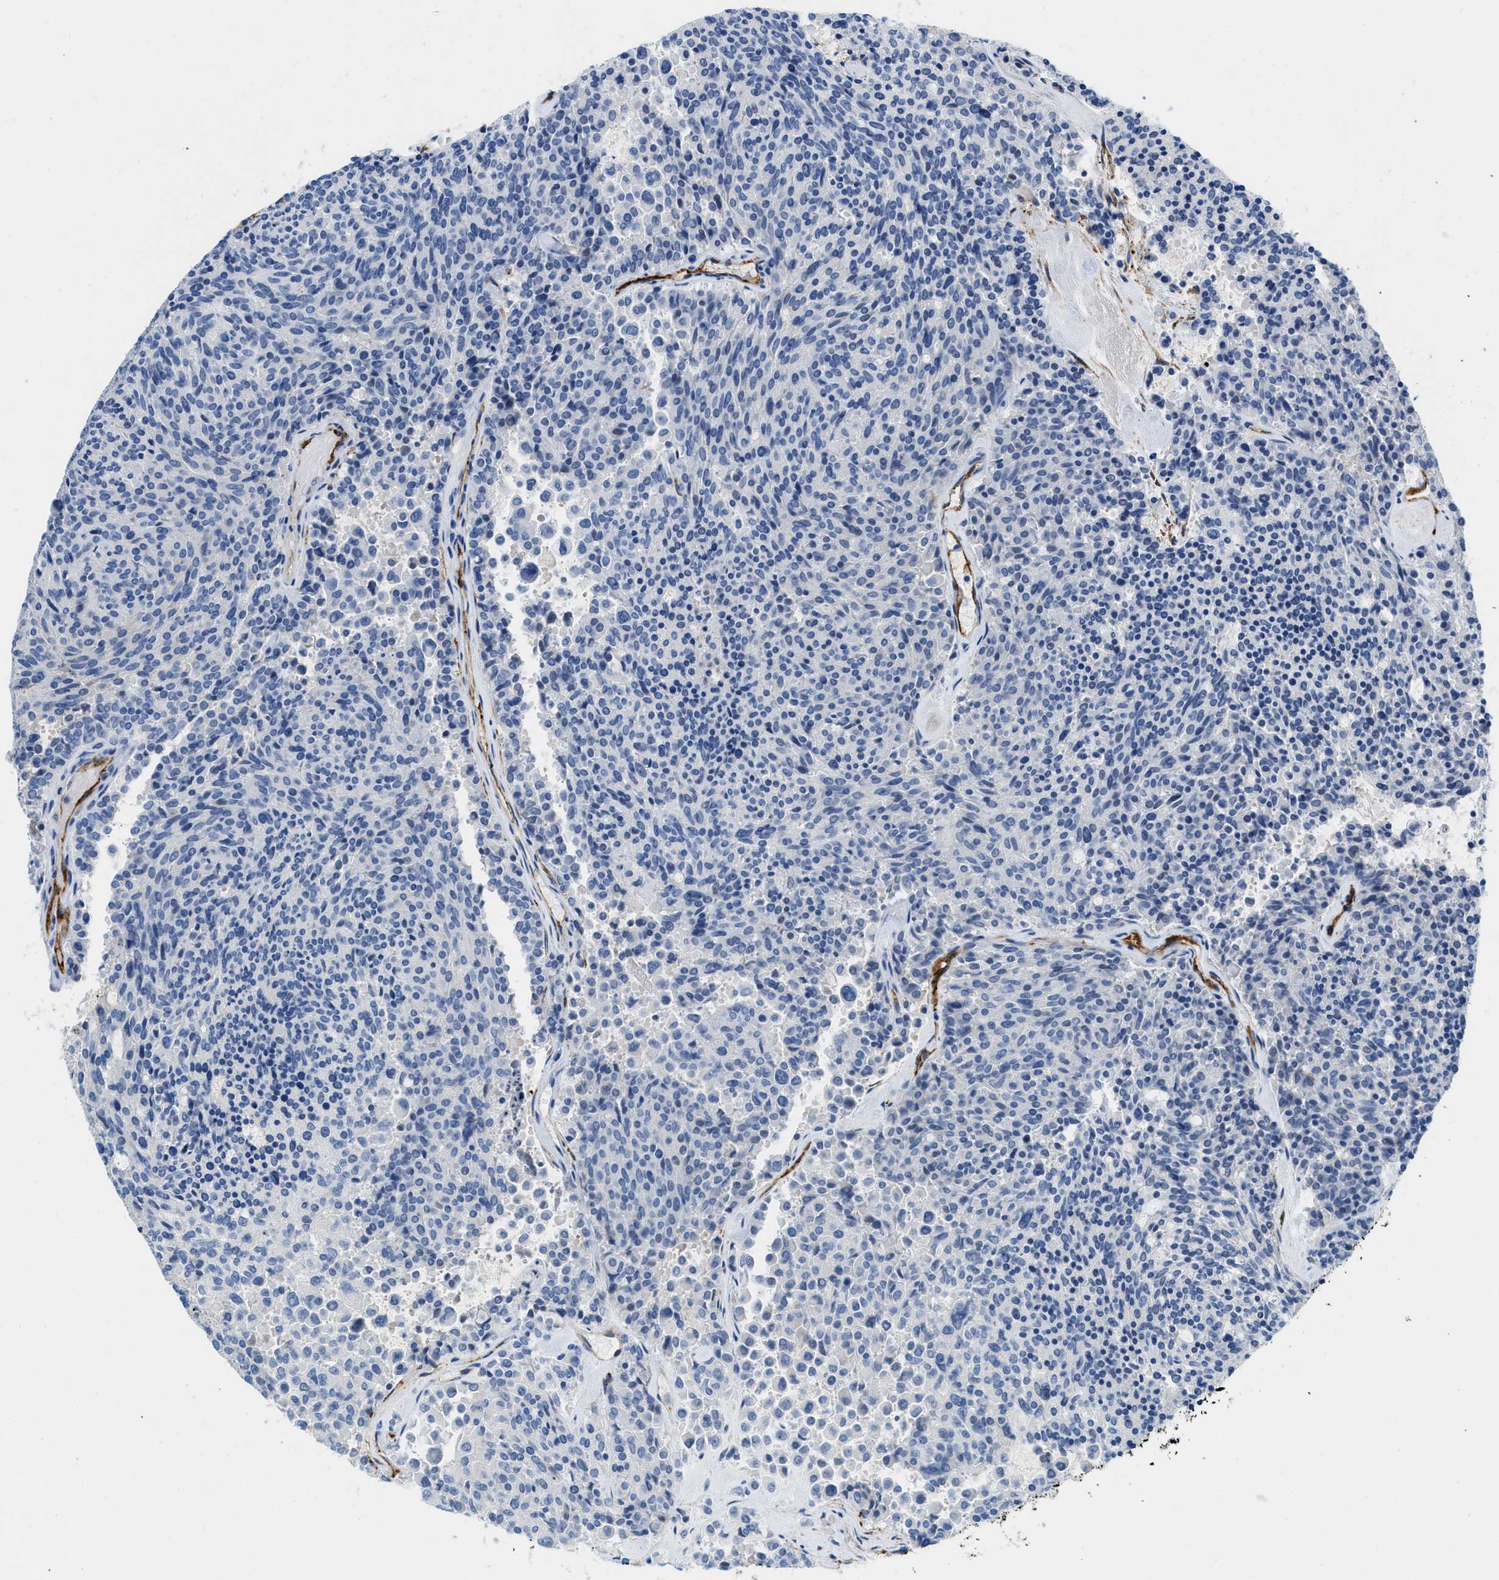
{"staining": {"intensity": "negative", "quantity": "none", "location": "none"}, "tissue": "carcinoid", "cell_type": "Tumor cells", "image_type": "cancer", "snomed": [{"axis": "morphology", "description": "Carcinoid, malignant, NOS"}, {"axis": "topography", "description": "Pancreas"}], "caption": "Carcinoid was stained to show a protein in brown. There is no significant positivity in tumor cells.", "gene": "SPEG", "patient": {"sex": "female", "age": 54}}